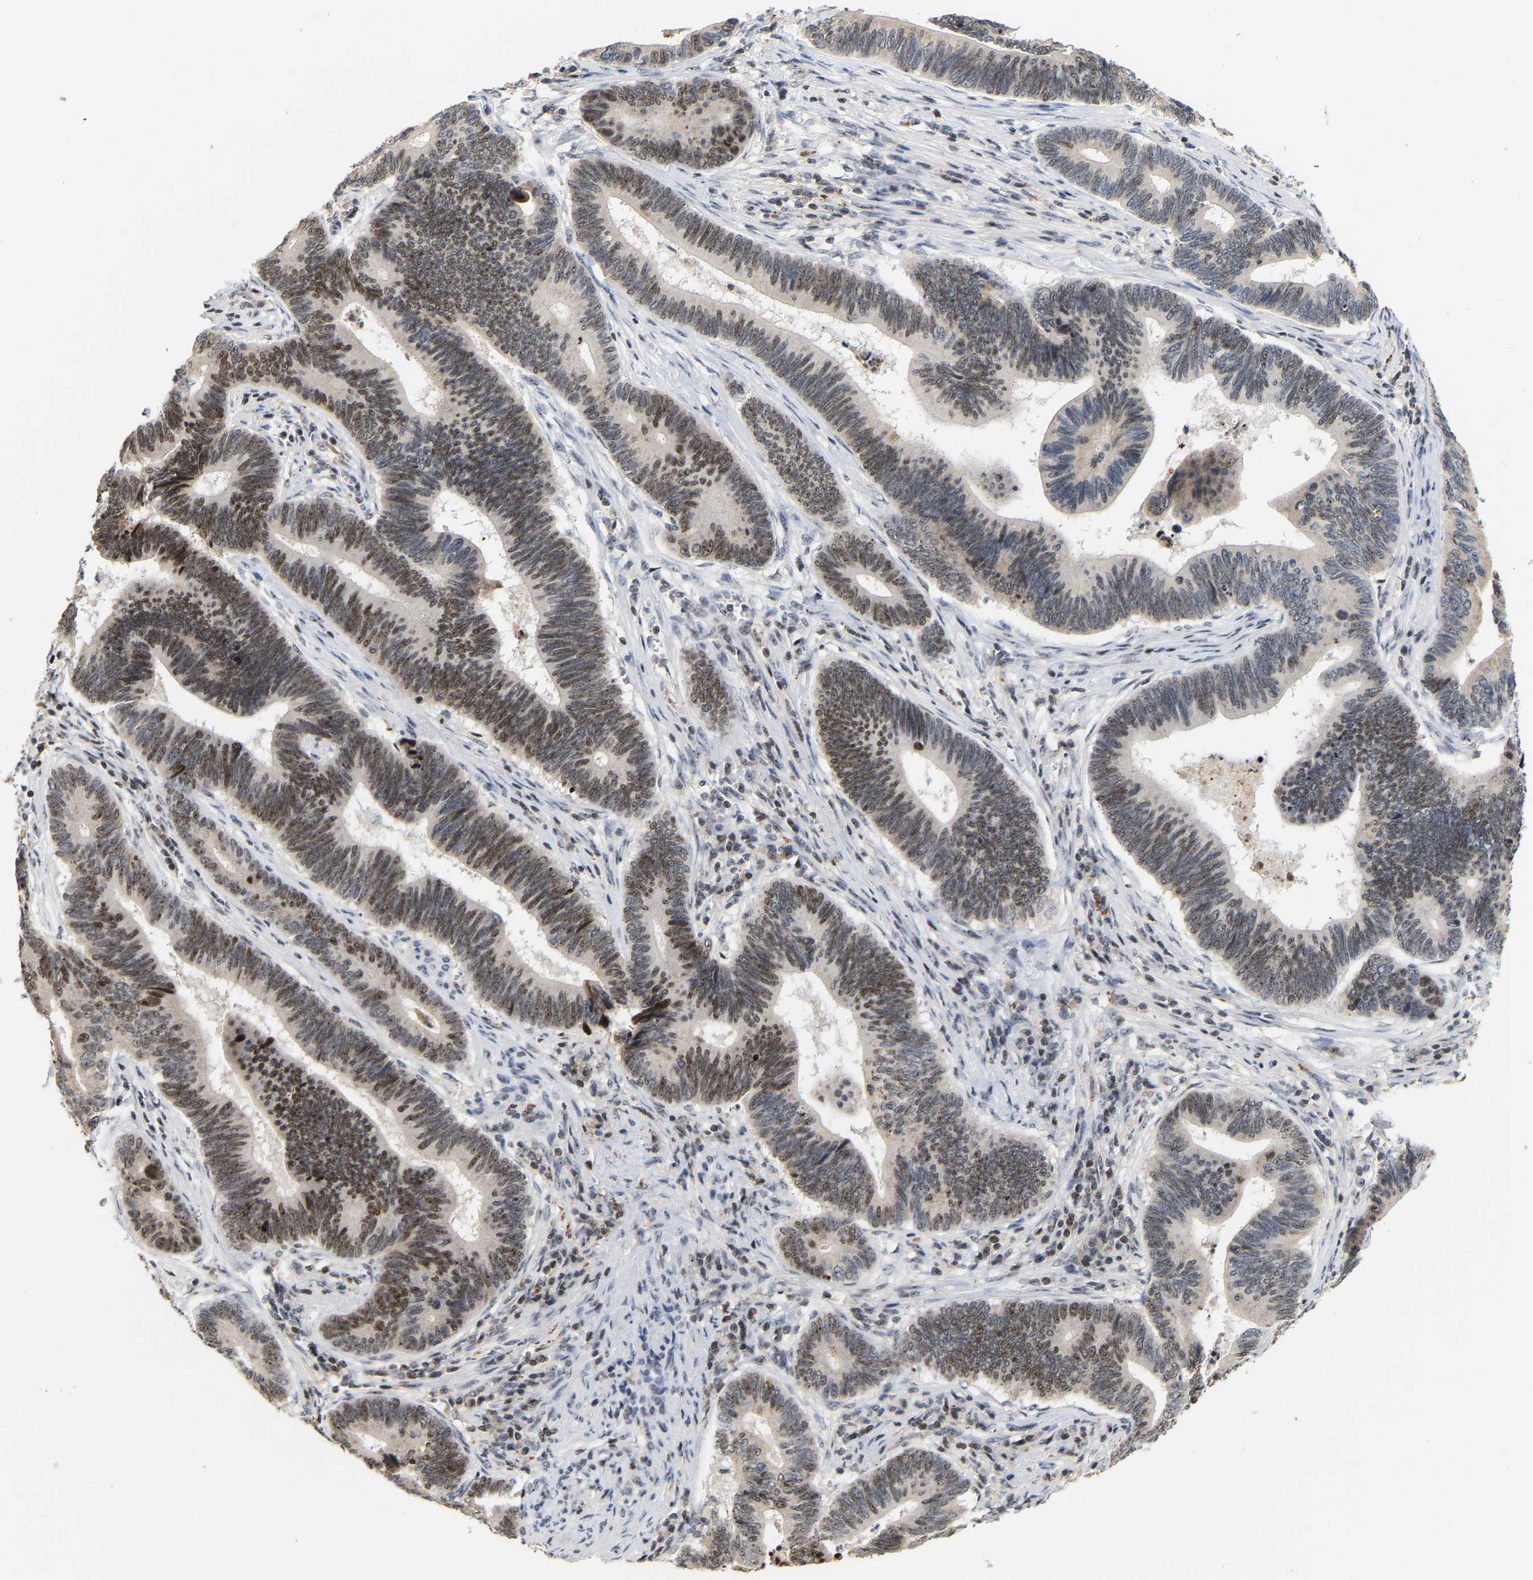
{"staining": {"intensity": "moderate", "quantity": ">75%", "location": "nuclear"}, "tissue": "pancreatic cancer", "cell_type": "Tumor cells", "image_type": "cancer", "snomed": [{"axis": "morphology", "description": "Adenocarcinoma, NOS"}, {"axis": "topography", "description": "Pancreas"}], "caption": "A photomicrograph of pancreatic cancer (adenocarcinoma) stained for a protein shows moderate nuclear brown staining in tumor cells.", "gene": "NOP58", "patient": {"sex": "female", "age": 70}}